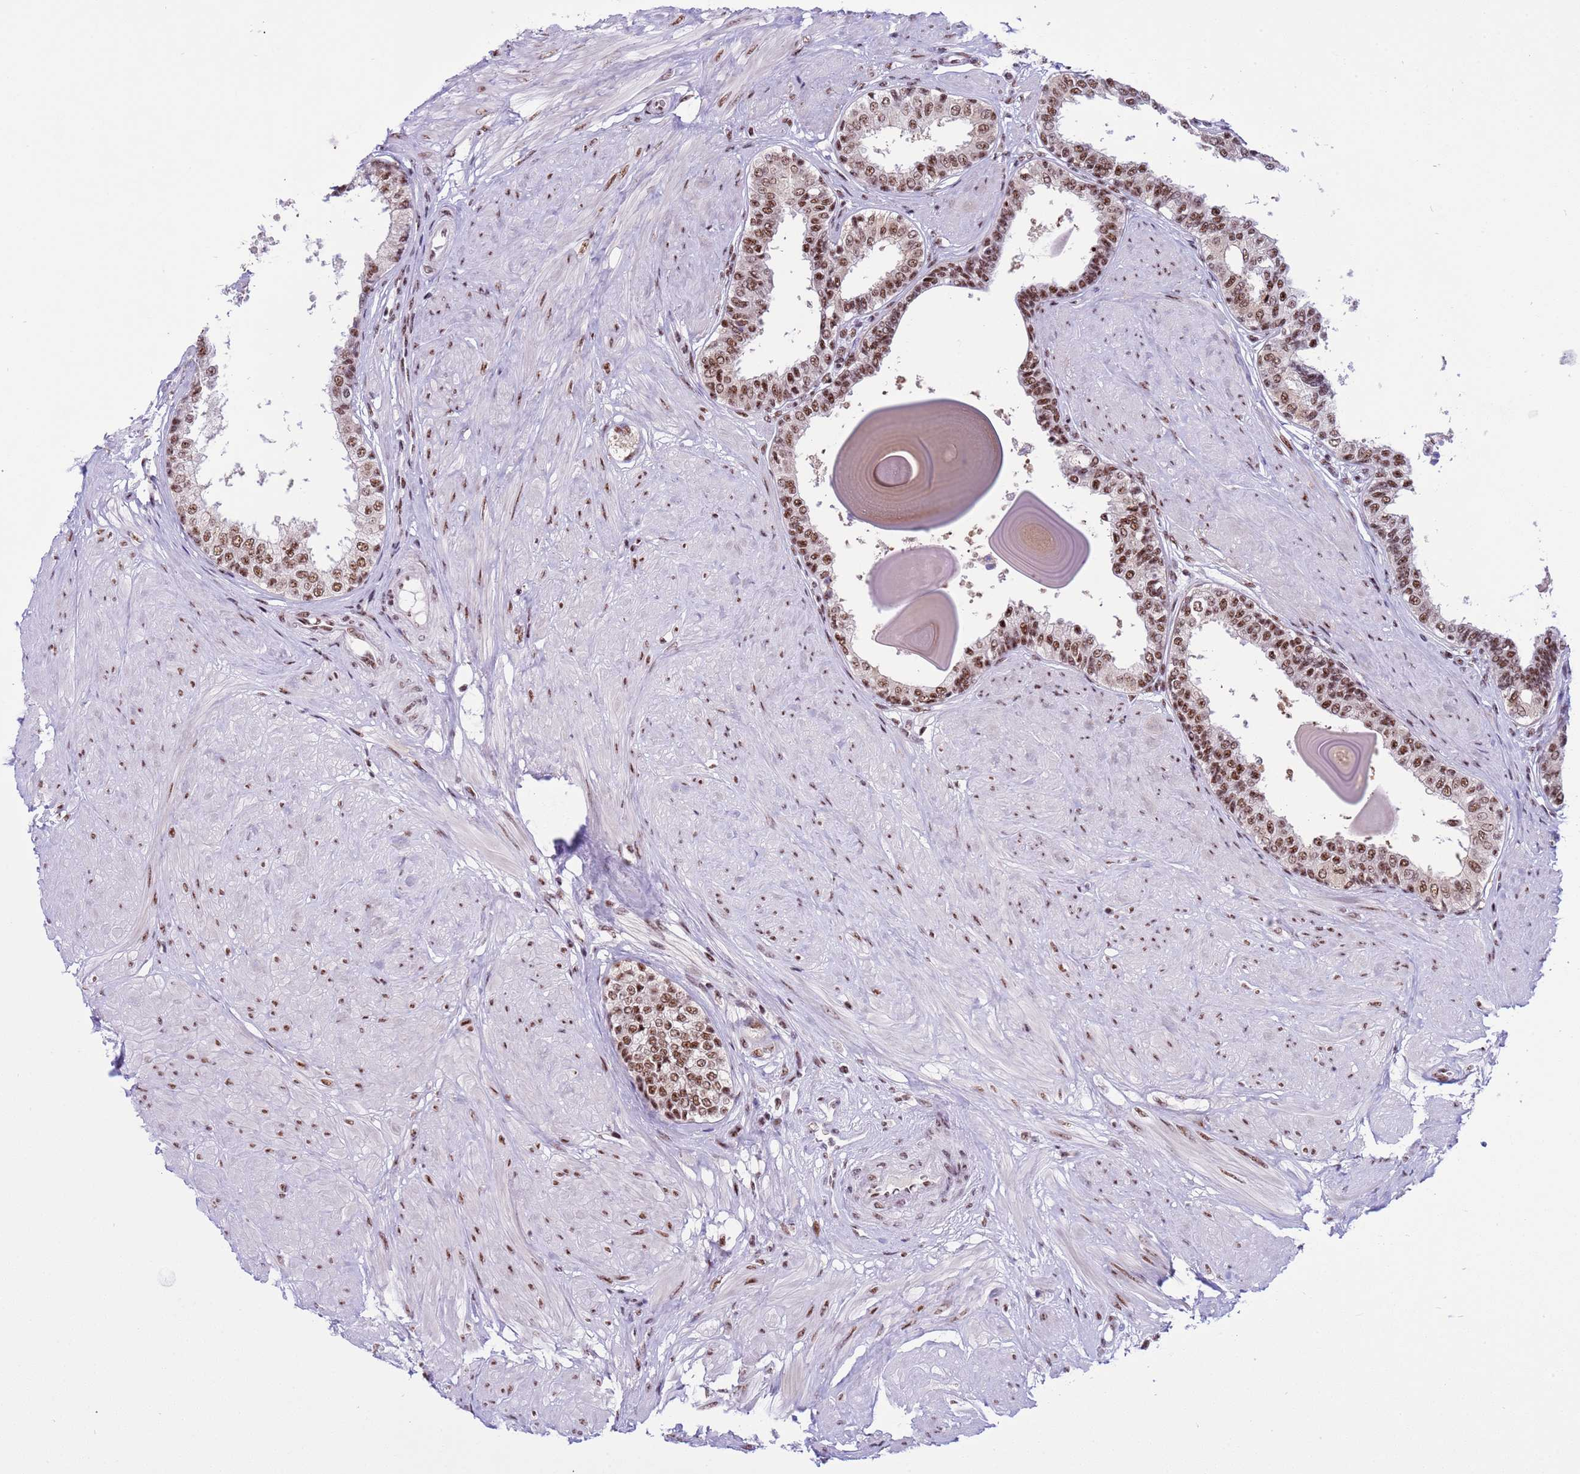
{"staining": {"intensity": "moderate", "quantity": ">75%", "location": "nuclear"}, "tissue": "prostate", "cell_type": "Glandular cells", "image_type": "normal", "snomed": [{"axis": "morphology", "description": "Normal tissue, NOS"}, {"axis": "topography", "description": "Prostate"}], "caption": "Immunohistochemistry (IHC) photomicrograph of unremarkable prostate stained for a protein (brown), which shows medium levels of moderate nuclear positivity in about >75% of glandular cells.", "gene": "THOC2", "patient": {"sex": "male", "age": 48}}